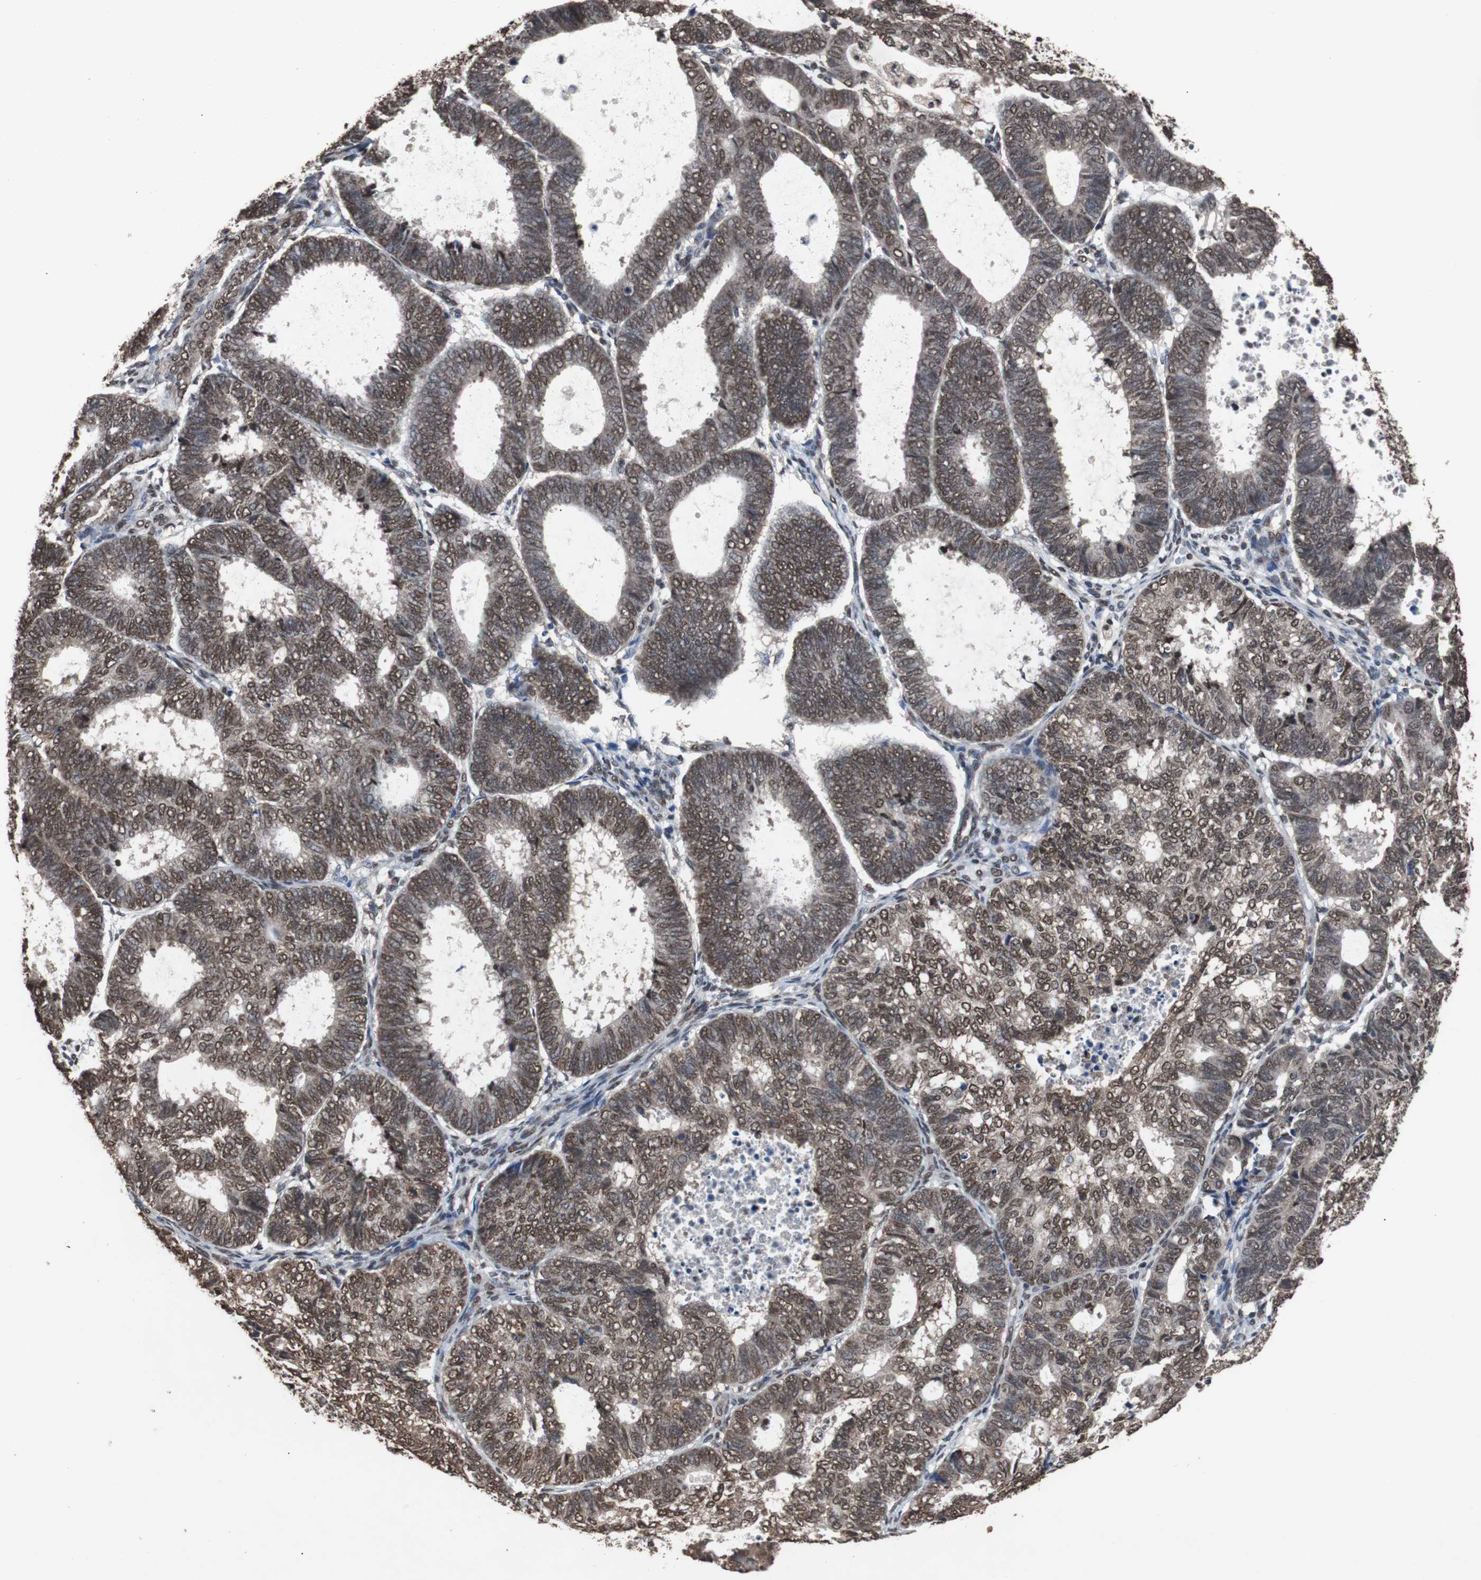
{"staining": {"intensity": "moderate", "quantity": ">75%", "location": "cytoplasmic/membranous,nuclear"}, "tissue": "endometrial cancer", "cell_type": "Tumor cells", "image_type": "cancer", "snomed": [{"axis": "morphology", "description": "Adenocarcinoma, NOS"}, {"axis": "topography", "description": "Uterus"}], "caption": "Immunohistochemical staining of endometrial cancer displays medium levels of moderate cytoplasmic/membranous and nuclear protein staining in approximately >75% of tumor cells.", "gene": "MED27", "patient": {"sex": "female", "age": 60}}